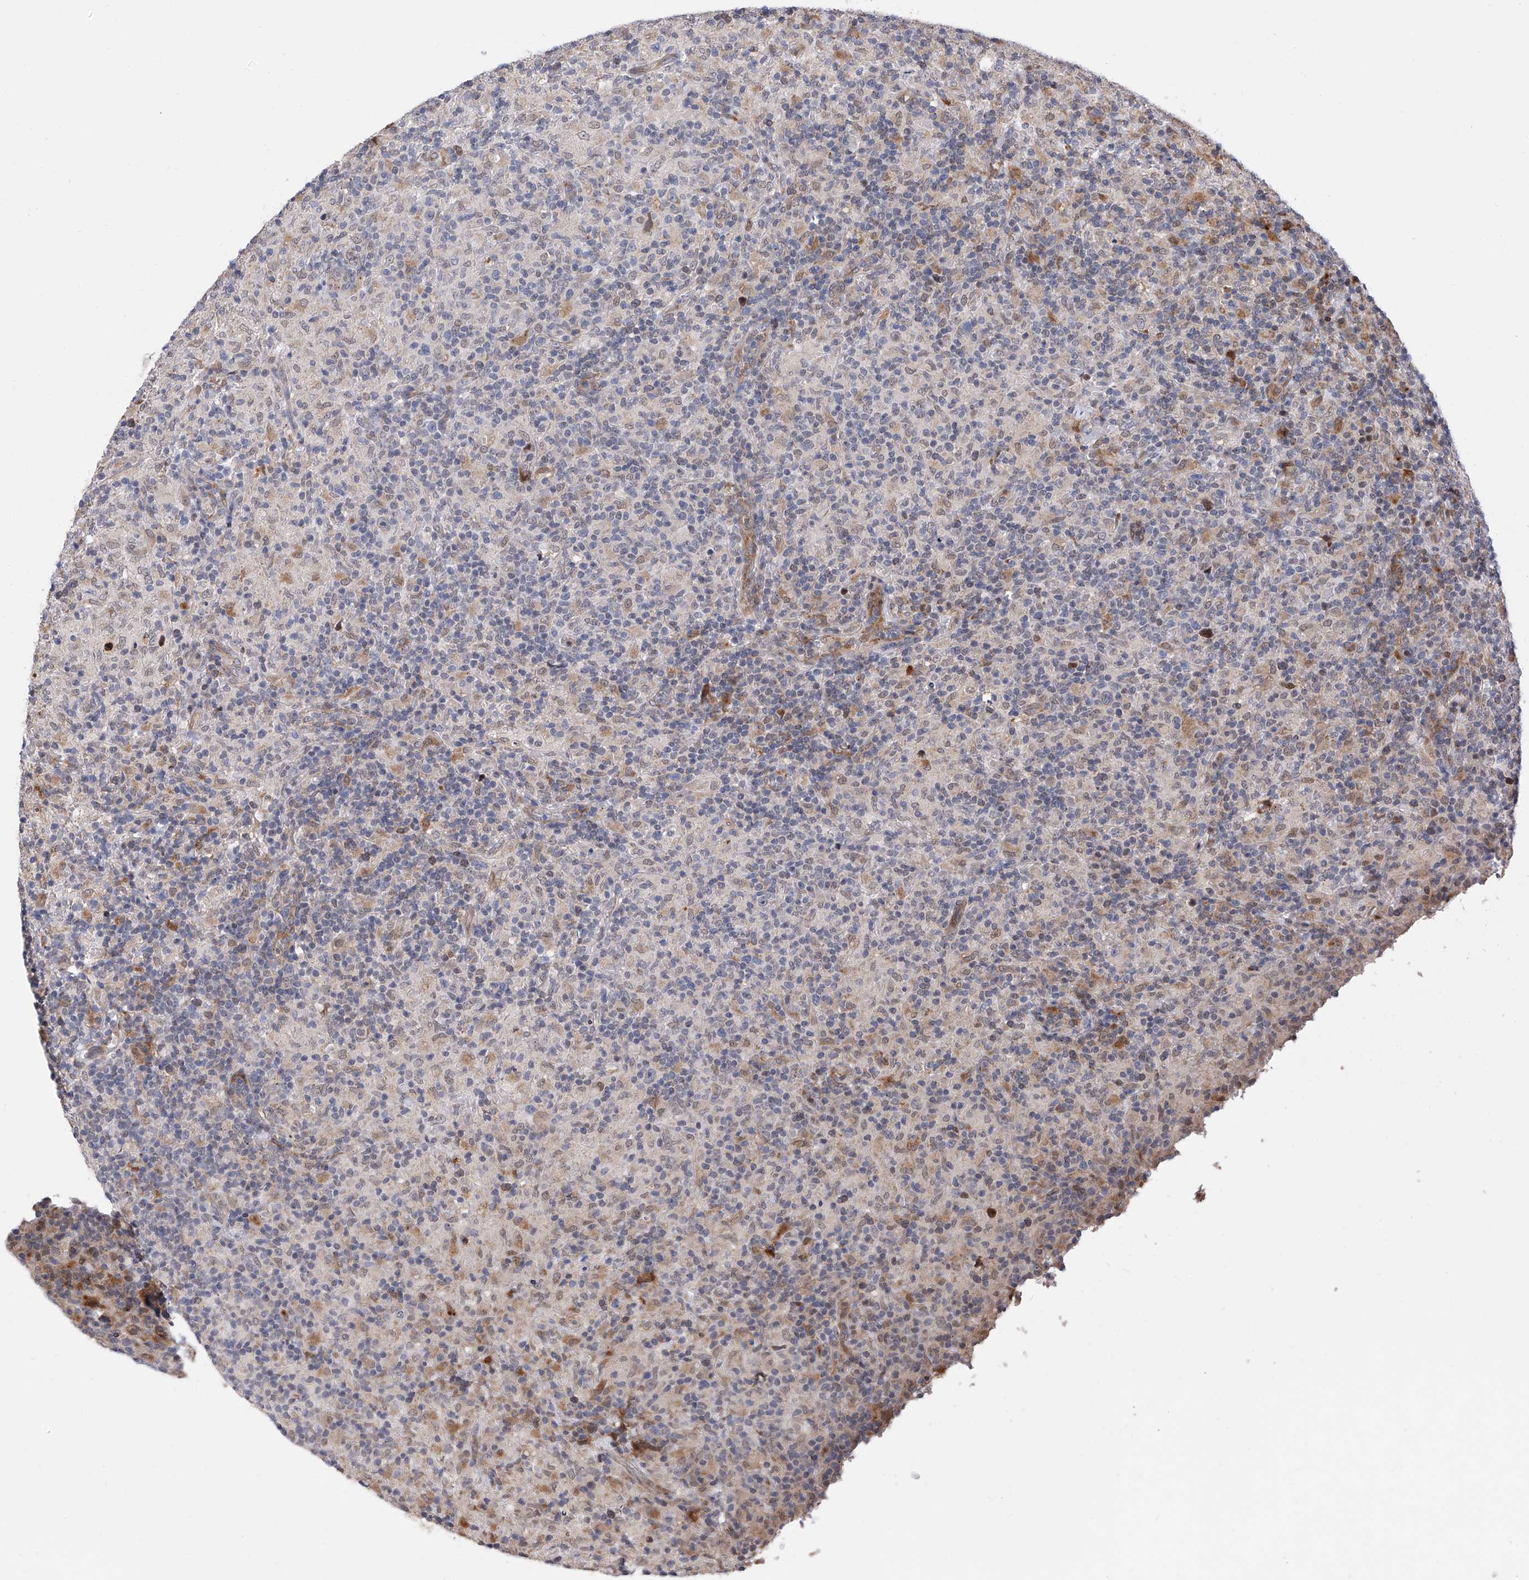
{"staining": {"intensity": "weak", "quantity": "<25%", "location": "cytoplasmic/membranous"}, "tissue": "lymphoma", "cell_type": "Tumor cells", "image_type": "cancer", "snomed": [{"axis": "morphology", "description": "Hodgkin's disease, NOS"}, {"axis": "topography", "description": "Lymph node"}], "caption": "A histopathology image of Hodgkin's disease stained for a protein displays no brown staining in tumor cells.", "gene": "FARP2", "patient": {"sex": "male", "age": 70}}